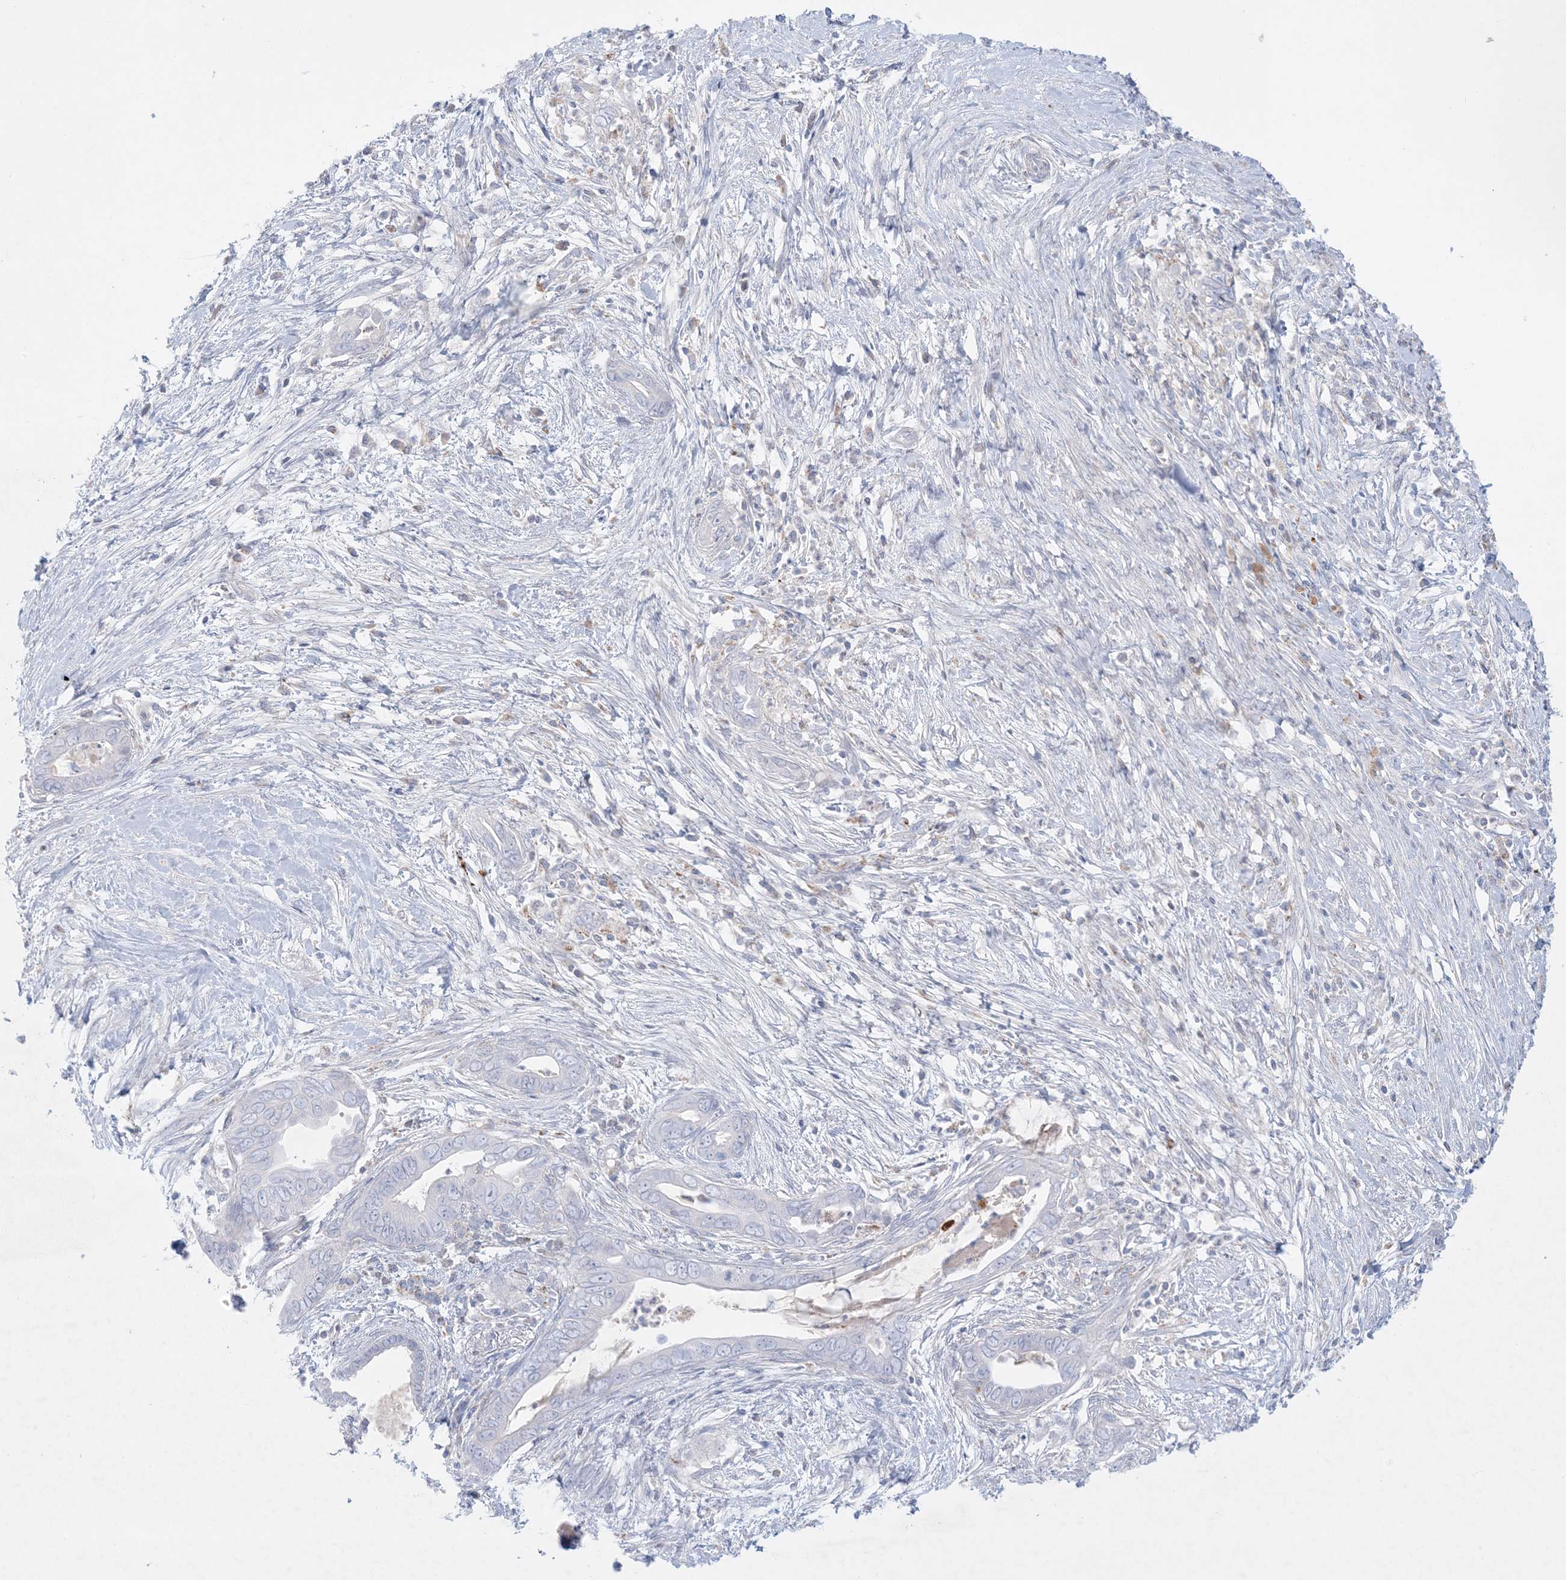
{"staining": {"intensity": "negative", "quantity": "none", "location": "none"}, "tissue": "pancreatic cancer", "cell_type": "Tumor cells", "image_type": "cancer", "snomed": [{"axis": "morphology", "description": "Adenocarcinoma, NOS"}, {"axis": "topography", "description": "Pancreas"}], "caption": "Tumor cells show no significant staining in pancreatic cancer (adenocarcinoma).", "gene": "KCTD6", "patient": {"sex": "male", "age": 75}}